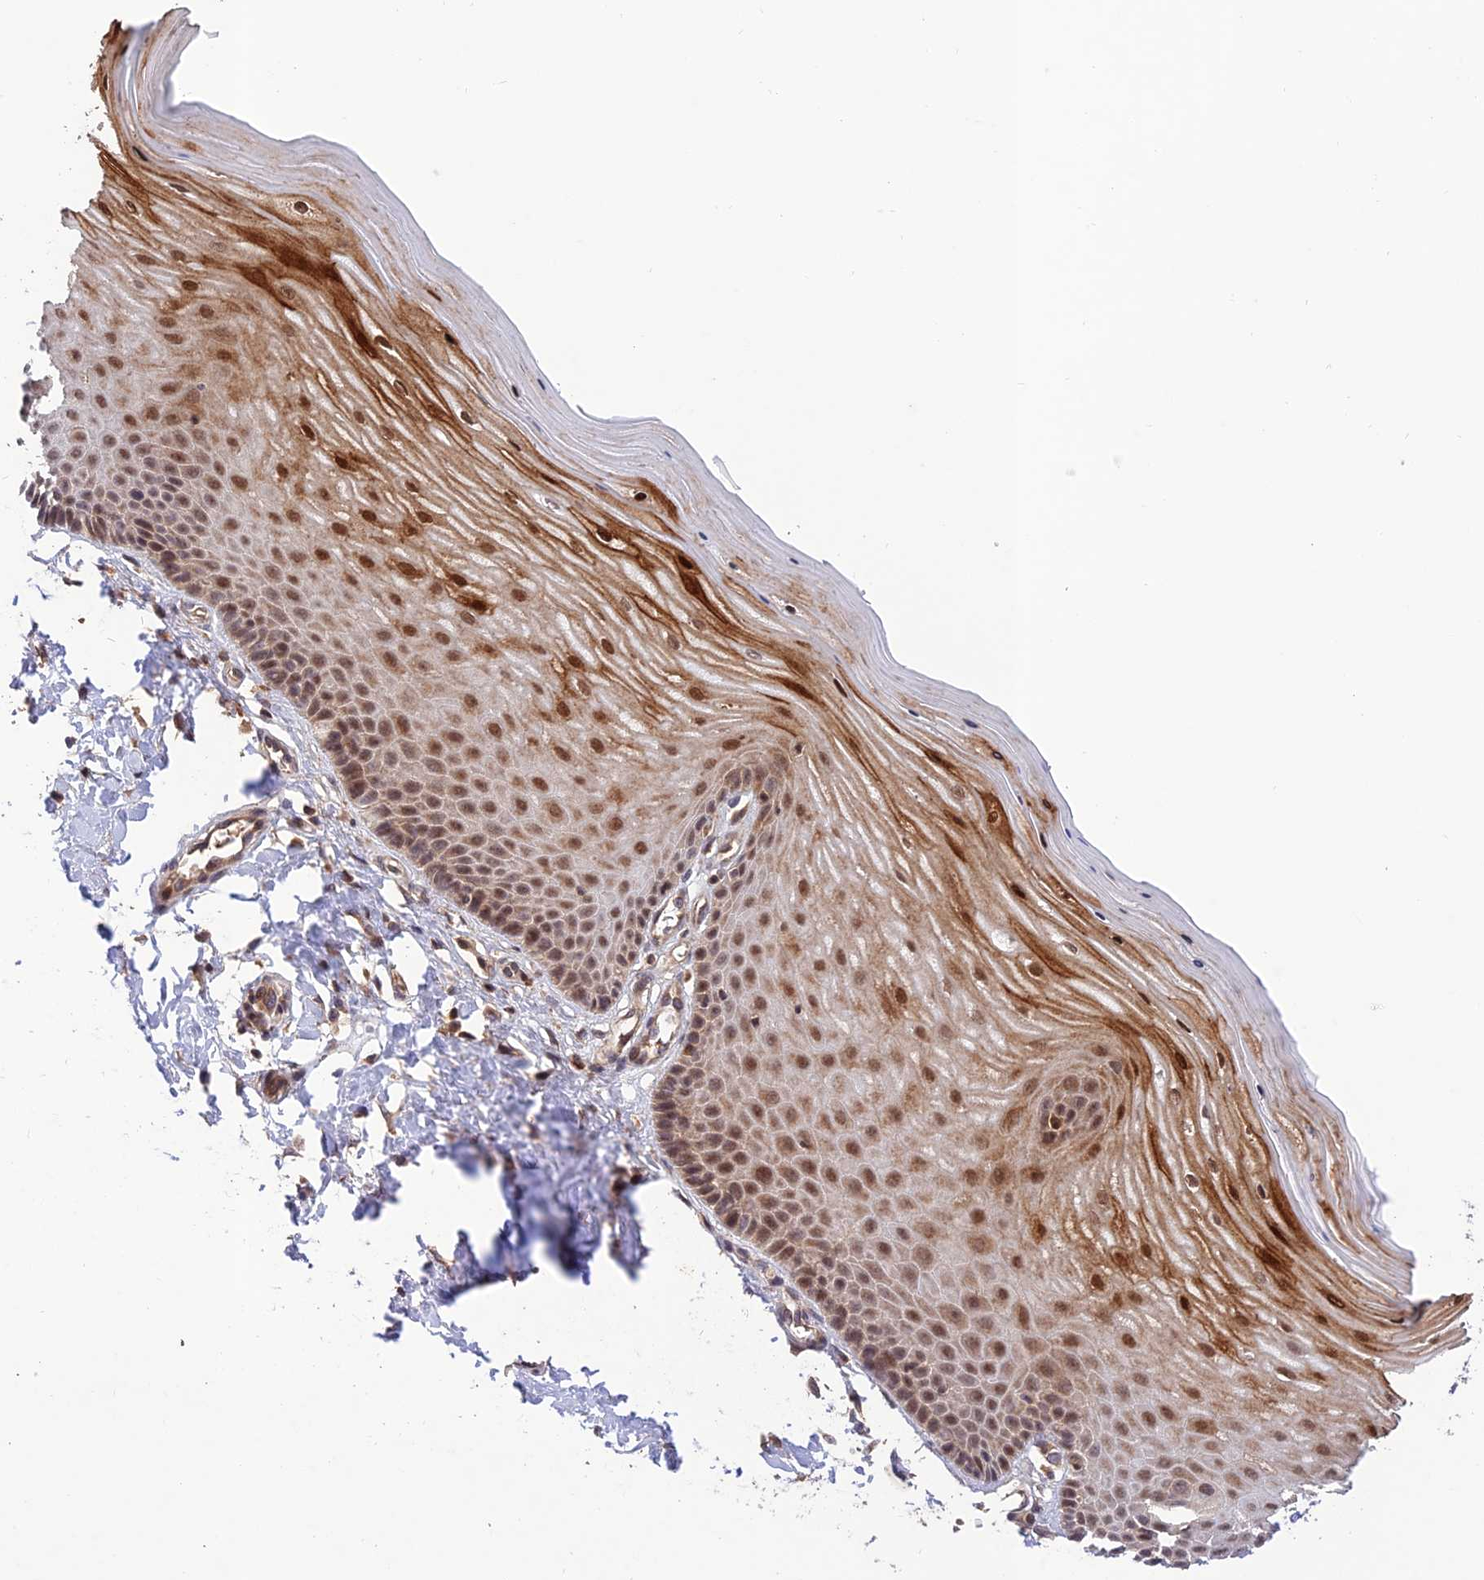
{"staining": {"intensity": "weak", "quantity": "<25%", "location": "cytoplasmic/membranous"}, "tissue": "cervix", "cell_type": "Glandular cells", "image_type": "normal", "snomed": [{"axis": "morphology", "description": "Normal tissue, NOS"}, {"axis": "topography", "description": "Cervix"}], "caption": "Photomicrograph shows no significant protein positivity in glandular cells of normal cervix. (DAB (3,3'-diaminobenzidine) IHC visualized using brightfield microscopy, high magnification).", "gene": "REV1", "patient": {"sex": "female", "age": 55}}